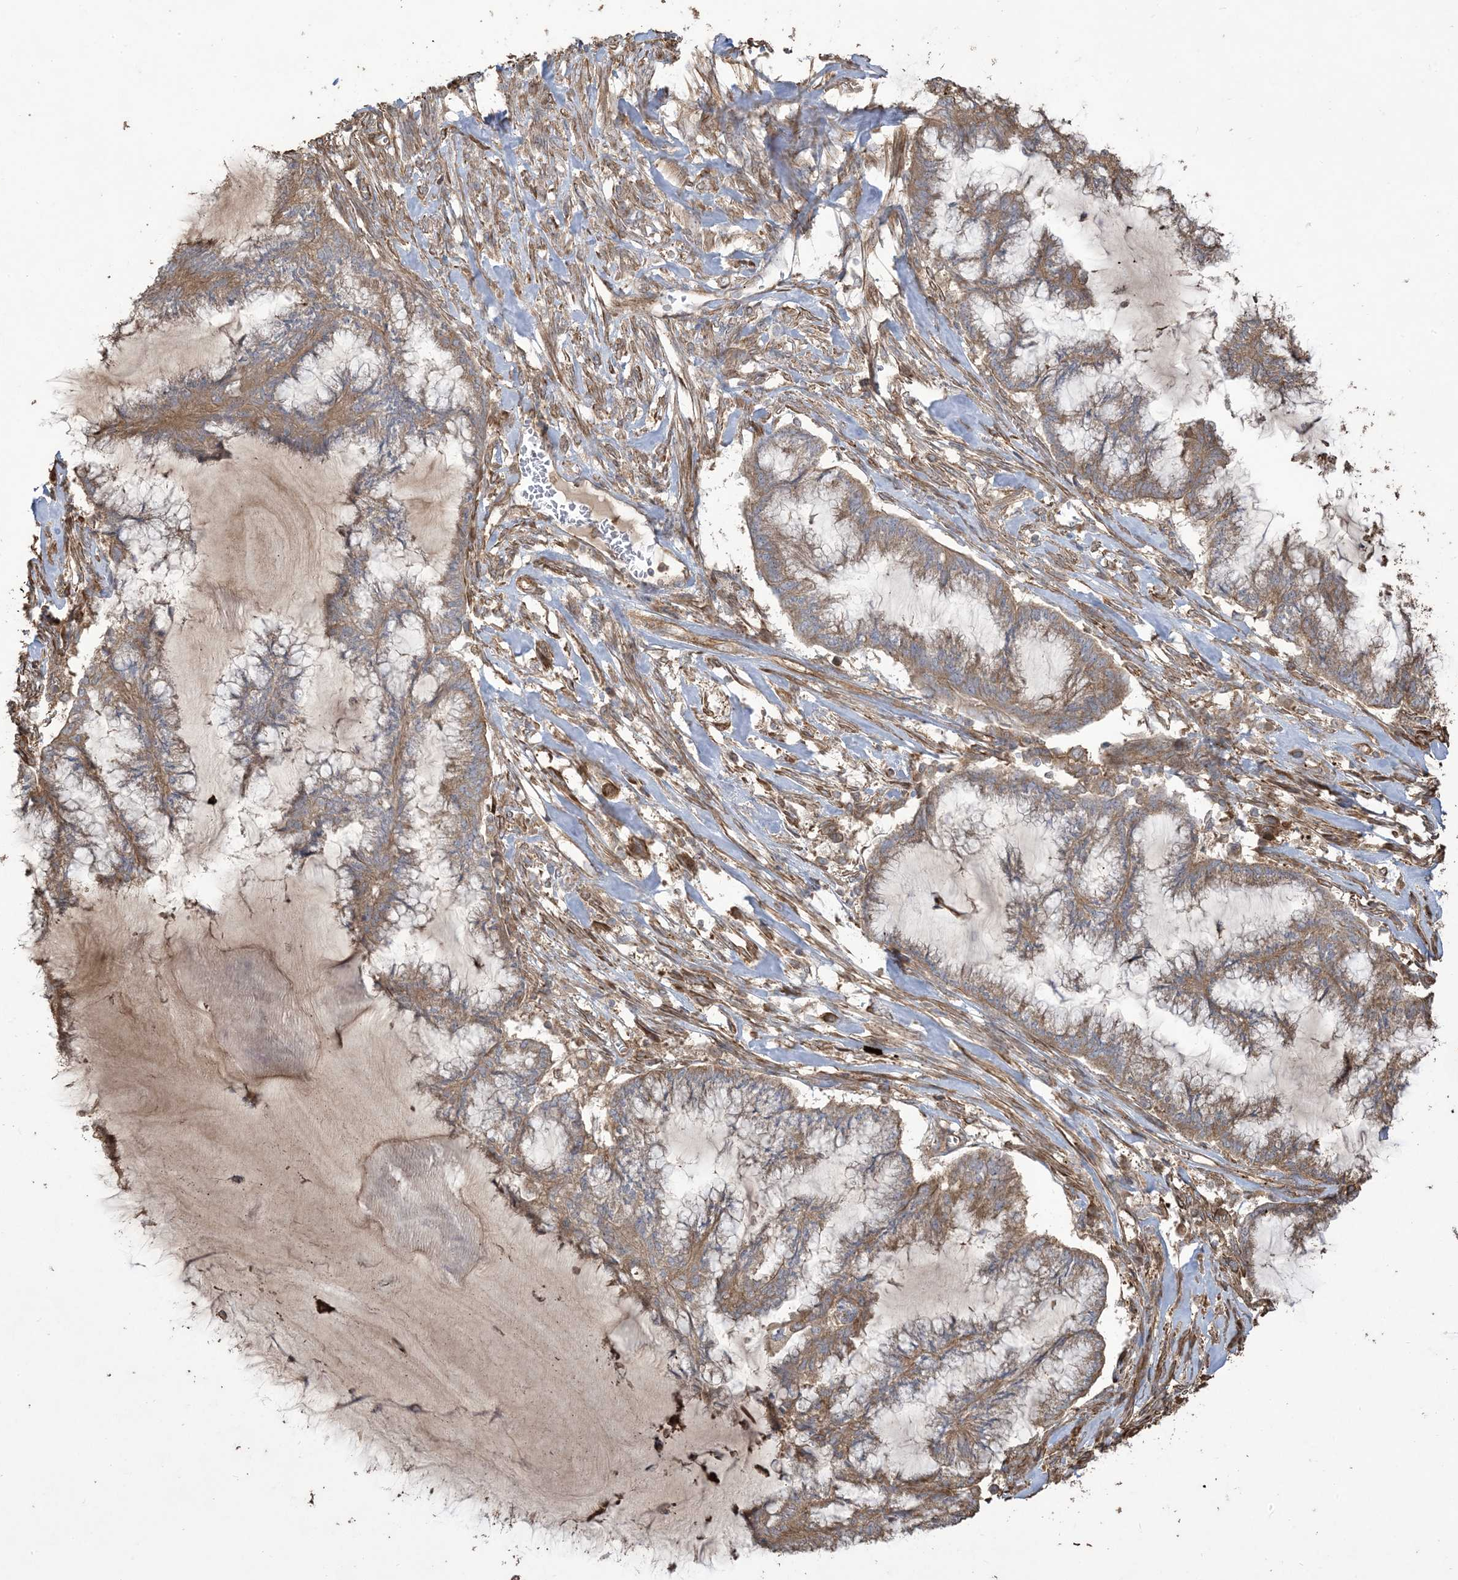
{"staining": {"intensity": "moderate", "quantity": ">75%", "location": "cytoplasmic/membranous"}, "tissue": "endometrial cancer", "cell_type": "Tumor cells", "image_type": "cancer", "snomed": [{"axis": "morphology", "description": "Adenocarcinoma, NOS"}, {"axis": "topography", "description": "Endometrium"}], "caption": "Endometrial cancer (adenocarcinoma) stained with DAB immunohistochemistry (IHC) reveals medium levels of moderate cytoplasmic/membranous staining in about >75% of tumor cells.", "gene": "KLHL18", "patient": {"sex": "female", "age": 86}}